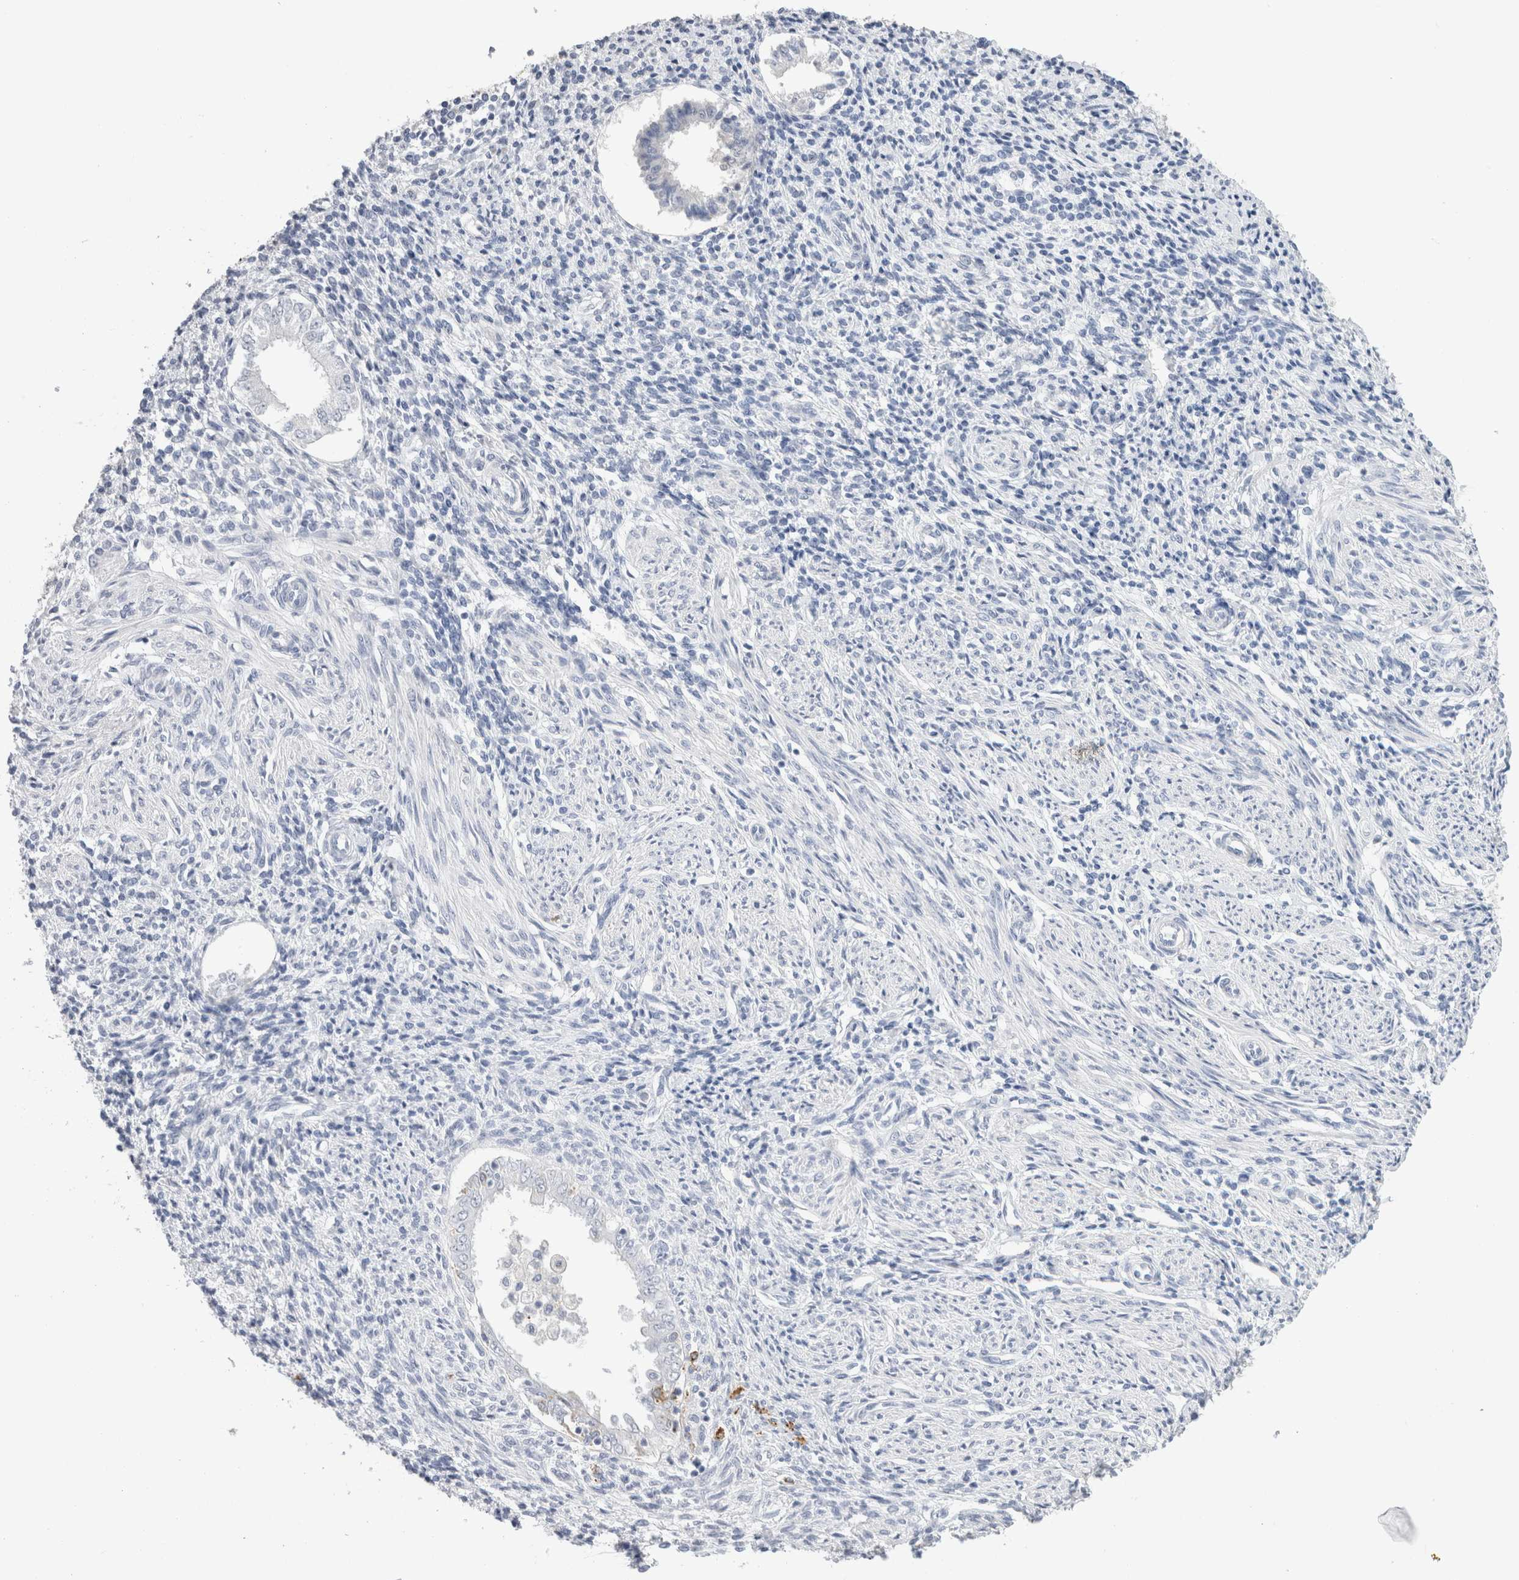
{"staining": {"intensity": "negative", "quantity": "none", "location": "none"}, "tissue": "endometrium", "cell_type": "Cells in endometrial stroma", "image_type": "normal", "snomed": [{"axis": "morphology", "description": "Normal tissue, NOS"}, {"axis": "topography", "description": "Endometrium"}], "caption": "High magnification brightfield microscopy of unremarkable endometrium stained with DAB (brown) and counterstained with hematoxylin (blue): cells in endometrial stroma show no significant staining.", "gene": "LAMP3", "patient": {"sex": "female", "age": 66}}